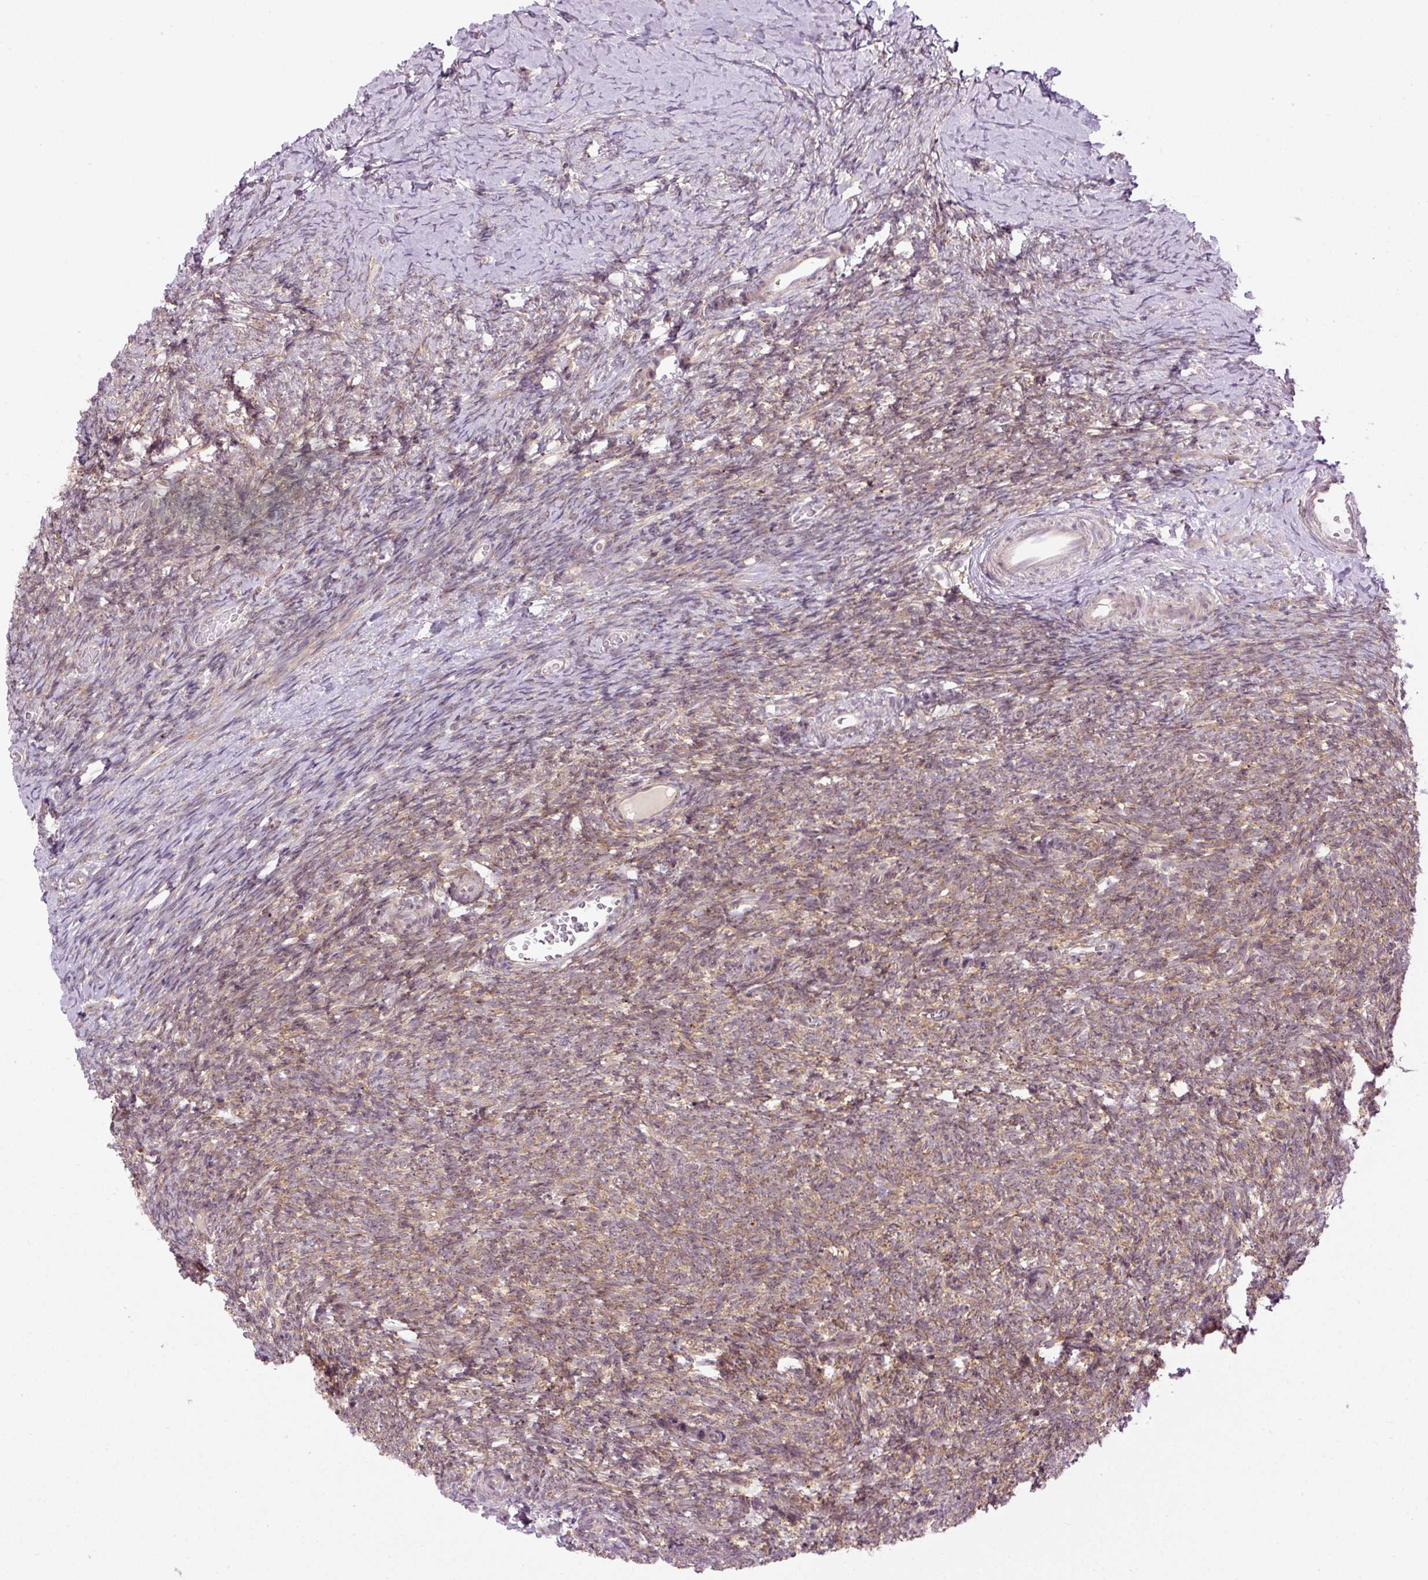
{"staining": {"intensity": "moderate", "quantity": ">75%", "location": "cytoplasmic/membranous"}, "tissue": "ovary", "cell_type": "Follicle cells", "image_type": "normal", "snomed": [{"axis": "morphology", "description": "Normal tissue, NOS"}, {"axis": "topography", "description": "Ovary"}], "caption": "Moderate cytoplasmic/membranous protein positivity is identified in about >75% of follicle cells in ovary. (Stains: DAB in brown, nuclei in blue, Microscopy: brightfield microscopy at high magnification).", "gene": "MZT2A", "patient": {"sex": "female", "age": 39}}